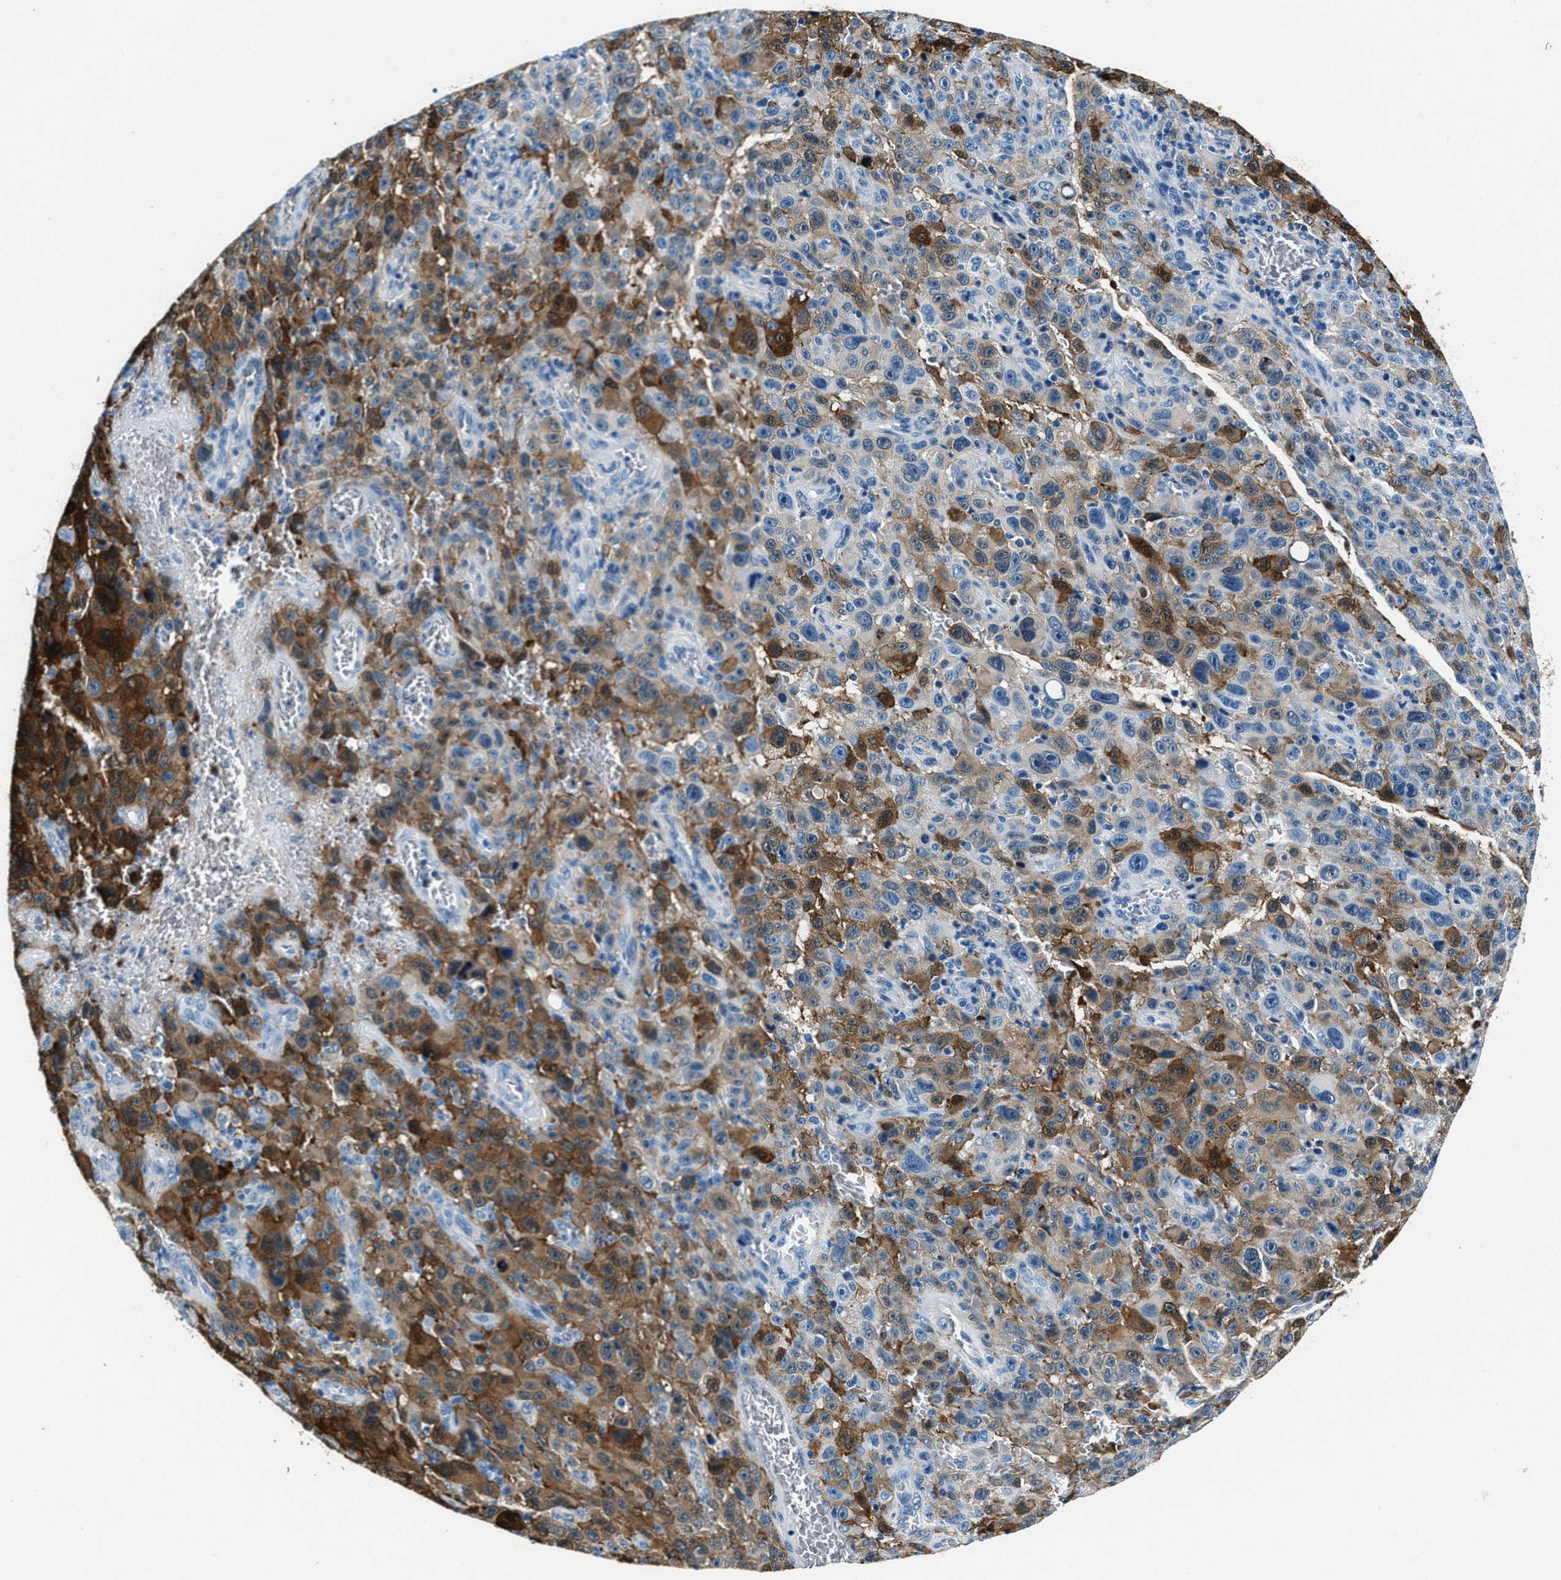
{"staining": {"intensity": "strong", "quantity": "25%-75%", "location": "cytoplasmic/membranous"}, "tissue": "melanoma", "cell_type": "Tumor cells", "image_type": "cancer", "snomed": [{"axis": "morphology", "description": "Malignant melanoma, NOS"}, {"axis": "topography", "description": "Skin"}], "caption": "Protein analysis of malignant melanoma tissue exhibits strong cytoplasmic/membranous positivity in approximately 25%-75% of tumor cells.", "gene": "PTPDC1", "patient": {"sex": "female", "age": 82}}